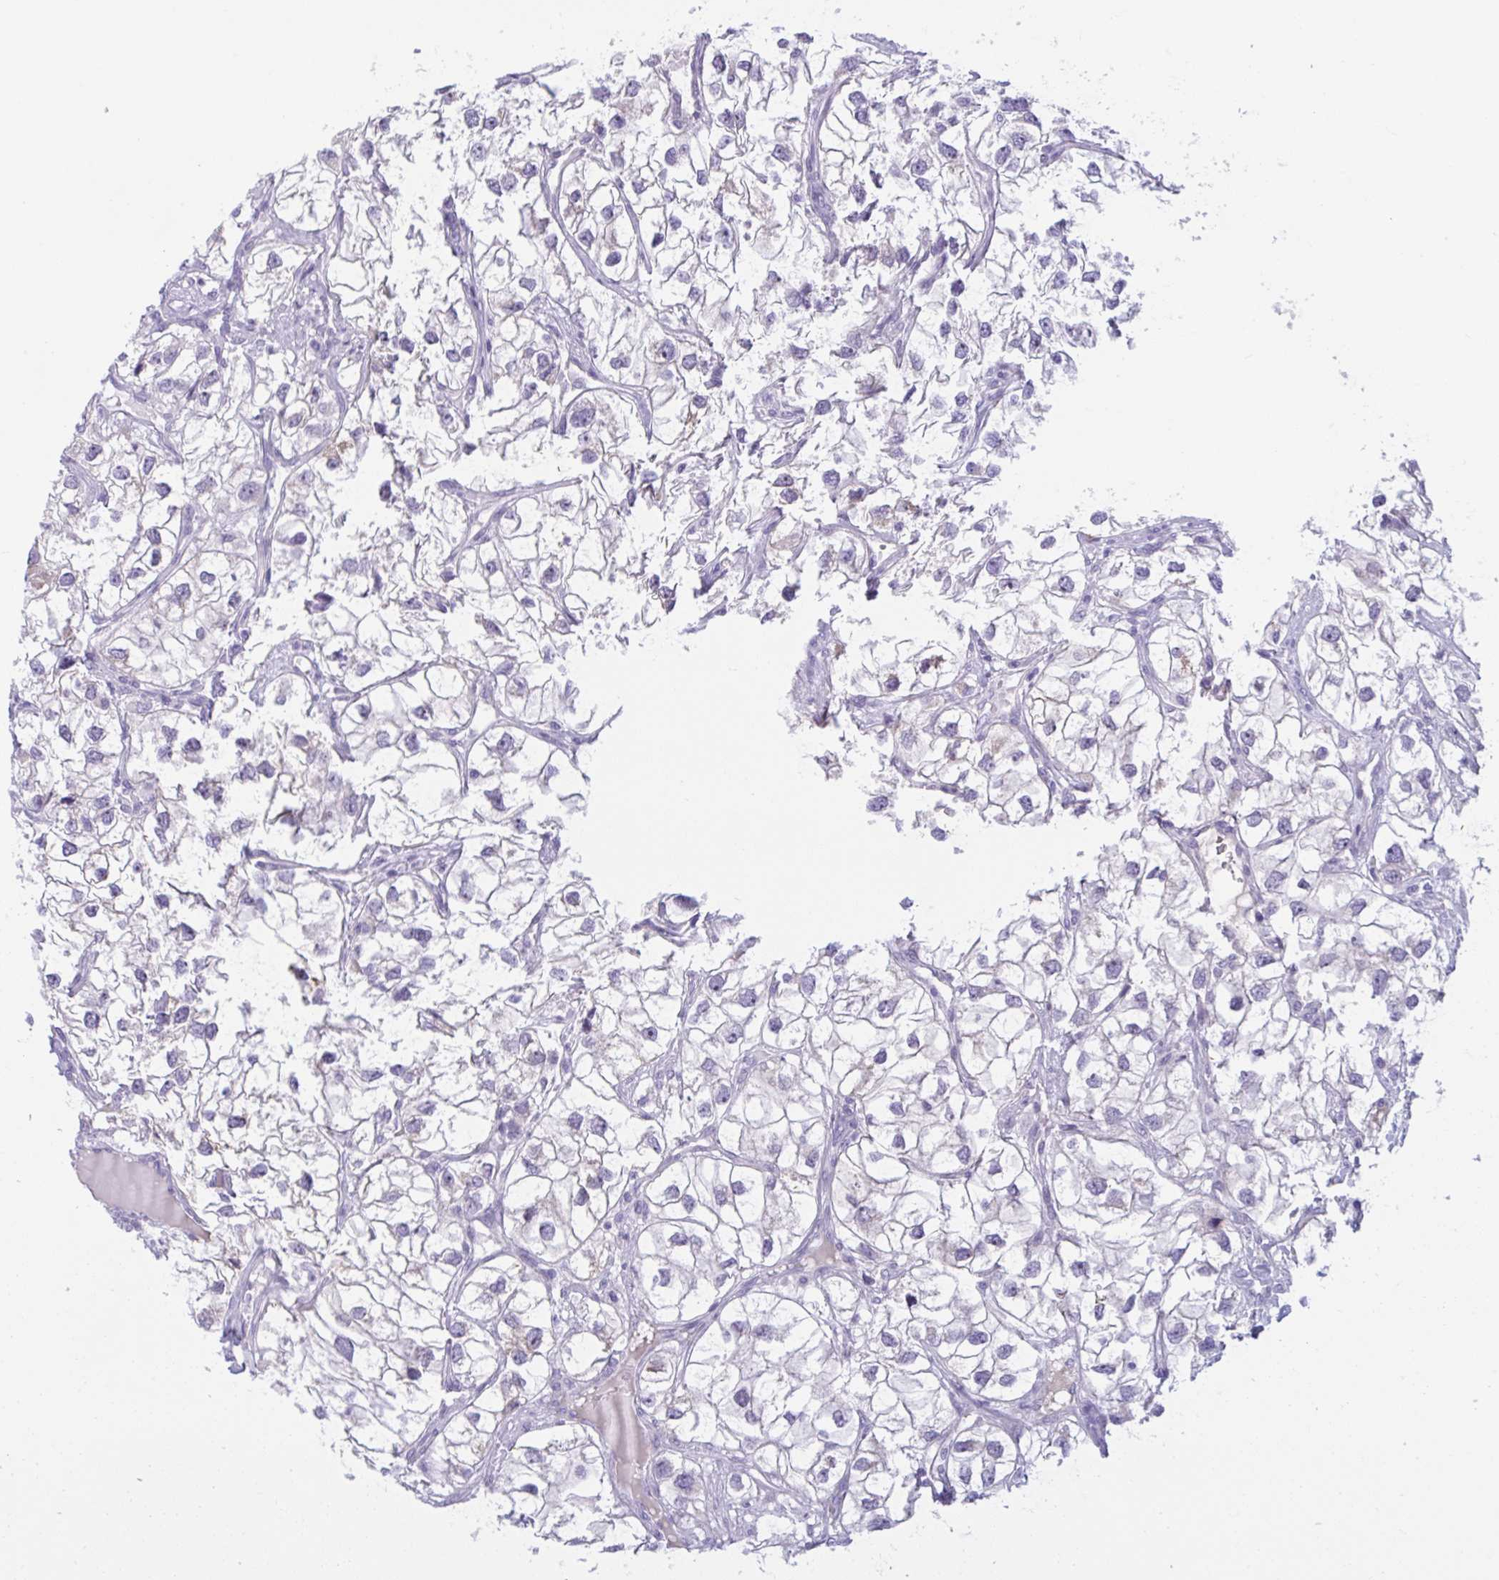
{"staining": {"intensity": "negative", "quantity": "none", "location": "none"}, "tissue": "renal cancer", "cell_type": "Tumor cells", "image_type": "cancer", "snomed": [{"axis": "morphology", "description": "Adenocarcinoma, NOS"}, {"axis": "topography", "description": "Kidney"}], "caption": "Adenocarcinoma (renal) stained for a protein using immunohistochemistry reveals no expression tumor cells.", "gene": "WNT9B", "patient": {"sex": "male", "age": 59}}